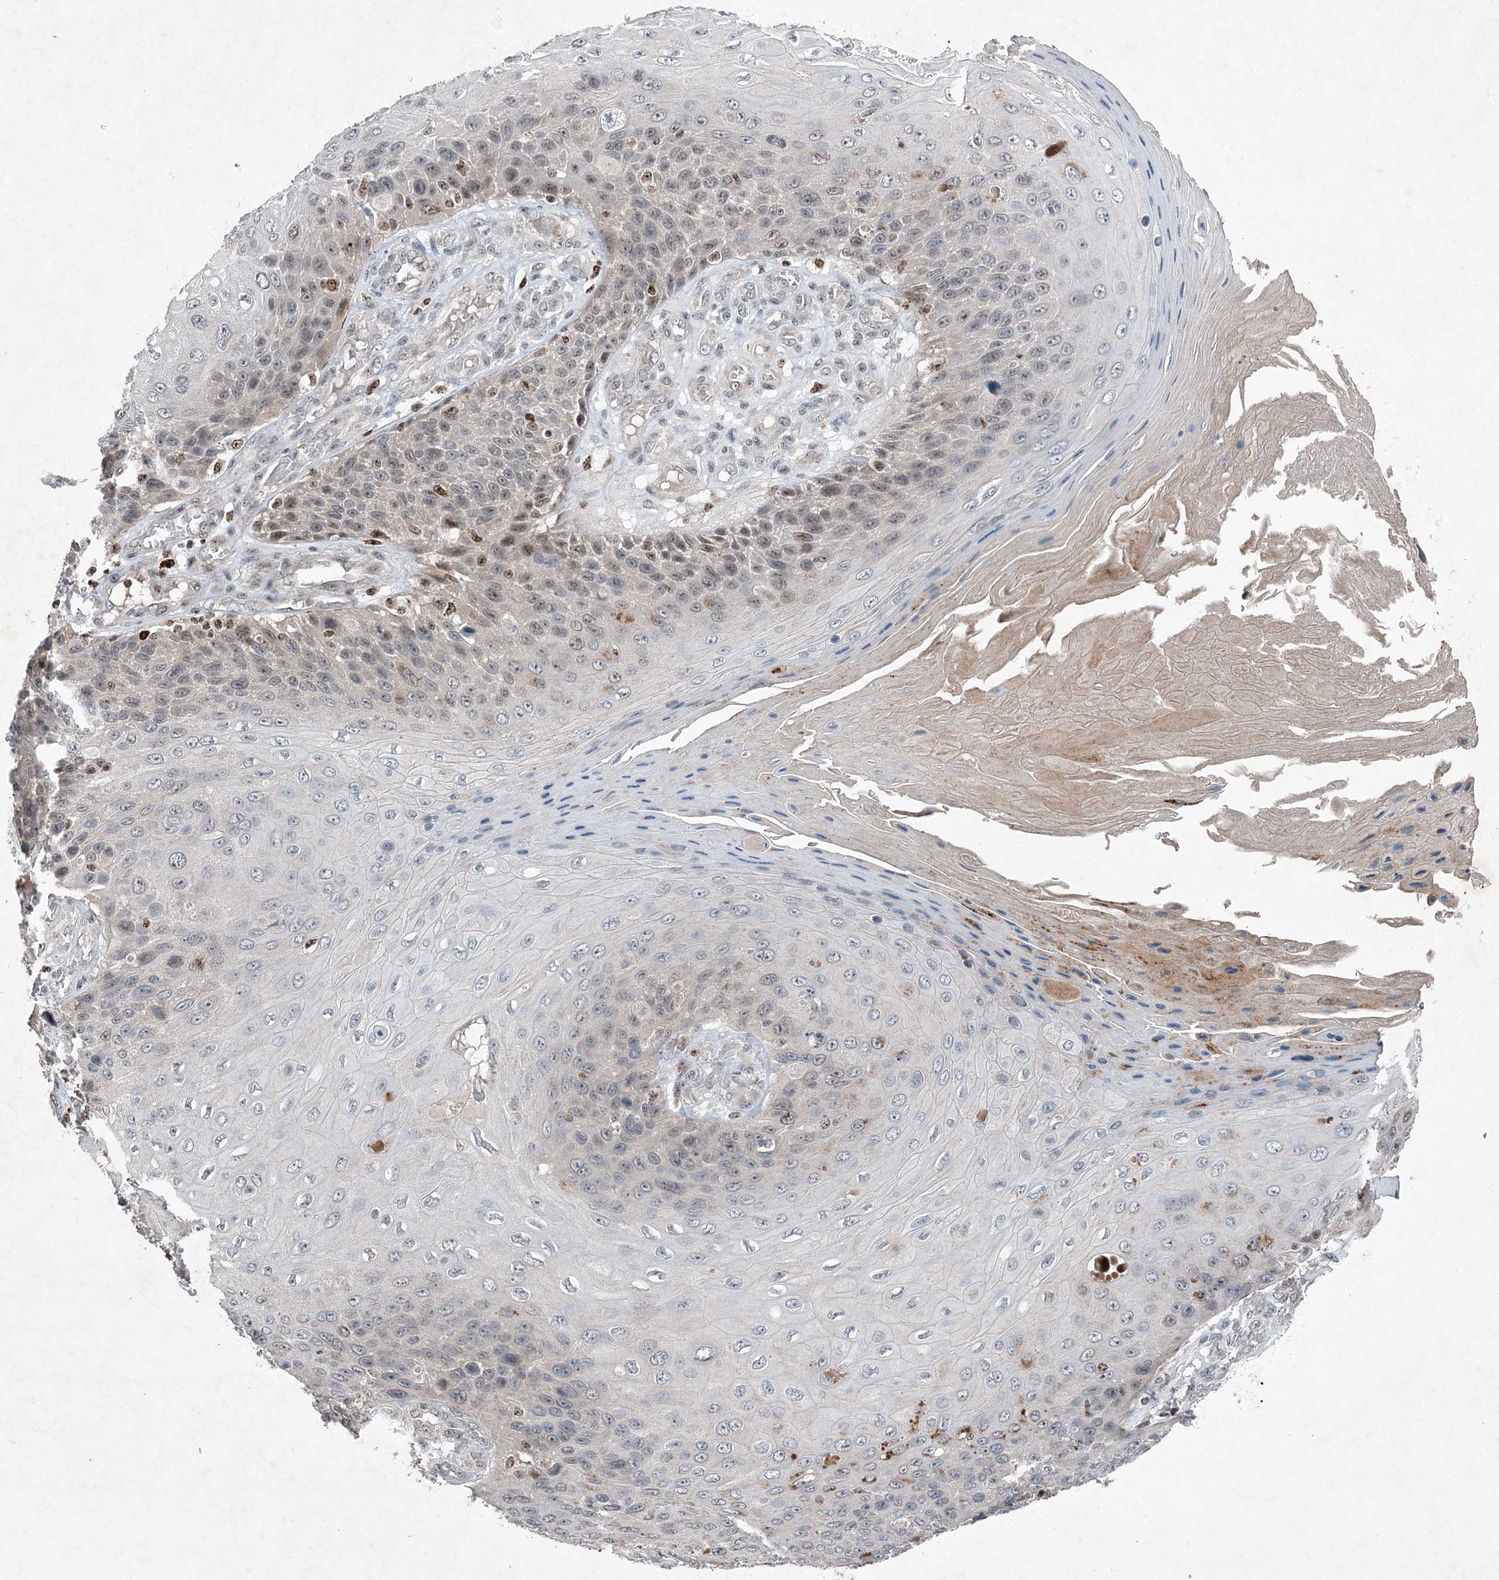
{"staining": {"intensity": "weak", "quantity": "25%-75%", "location": "nuclear"}, "tissue": "skin cancer", "cell_type": "Tumor cells", "image_type": "cancer", "snomed": [{"axis": "morphology", "description": "Squamous cell carcinoma, NOS"}, {"axis": "topography", "description": "Skin"}], "caption": "Approximately 25%-75% of tumor cells in skin cancer (squamous cell carcinoma) show weak nuclear protein staining as visualized by brown immunohistochemical staining.", "gene": "QTRT2", "patient": {"sex": "female", "age": 88}}